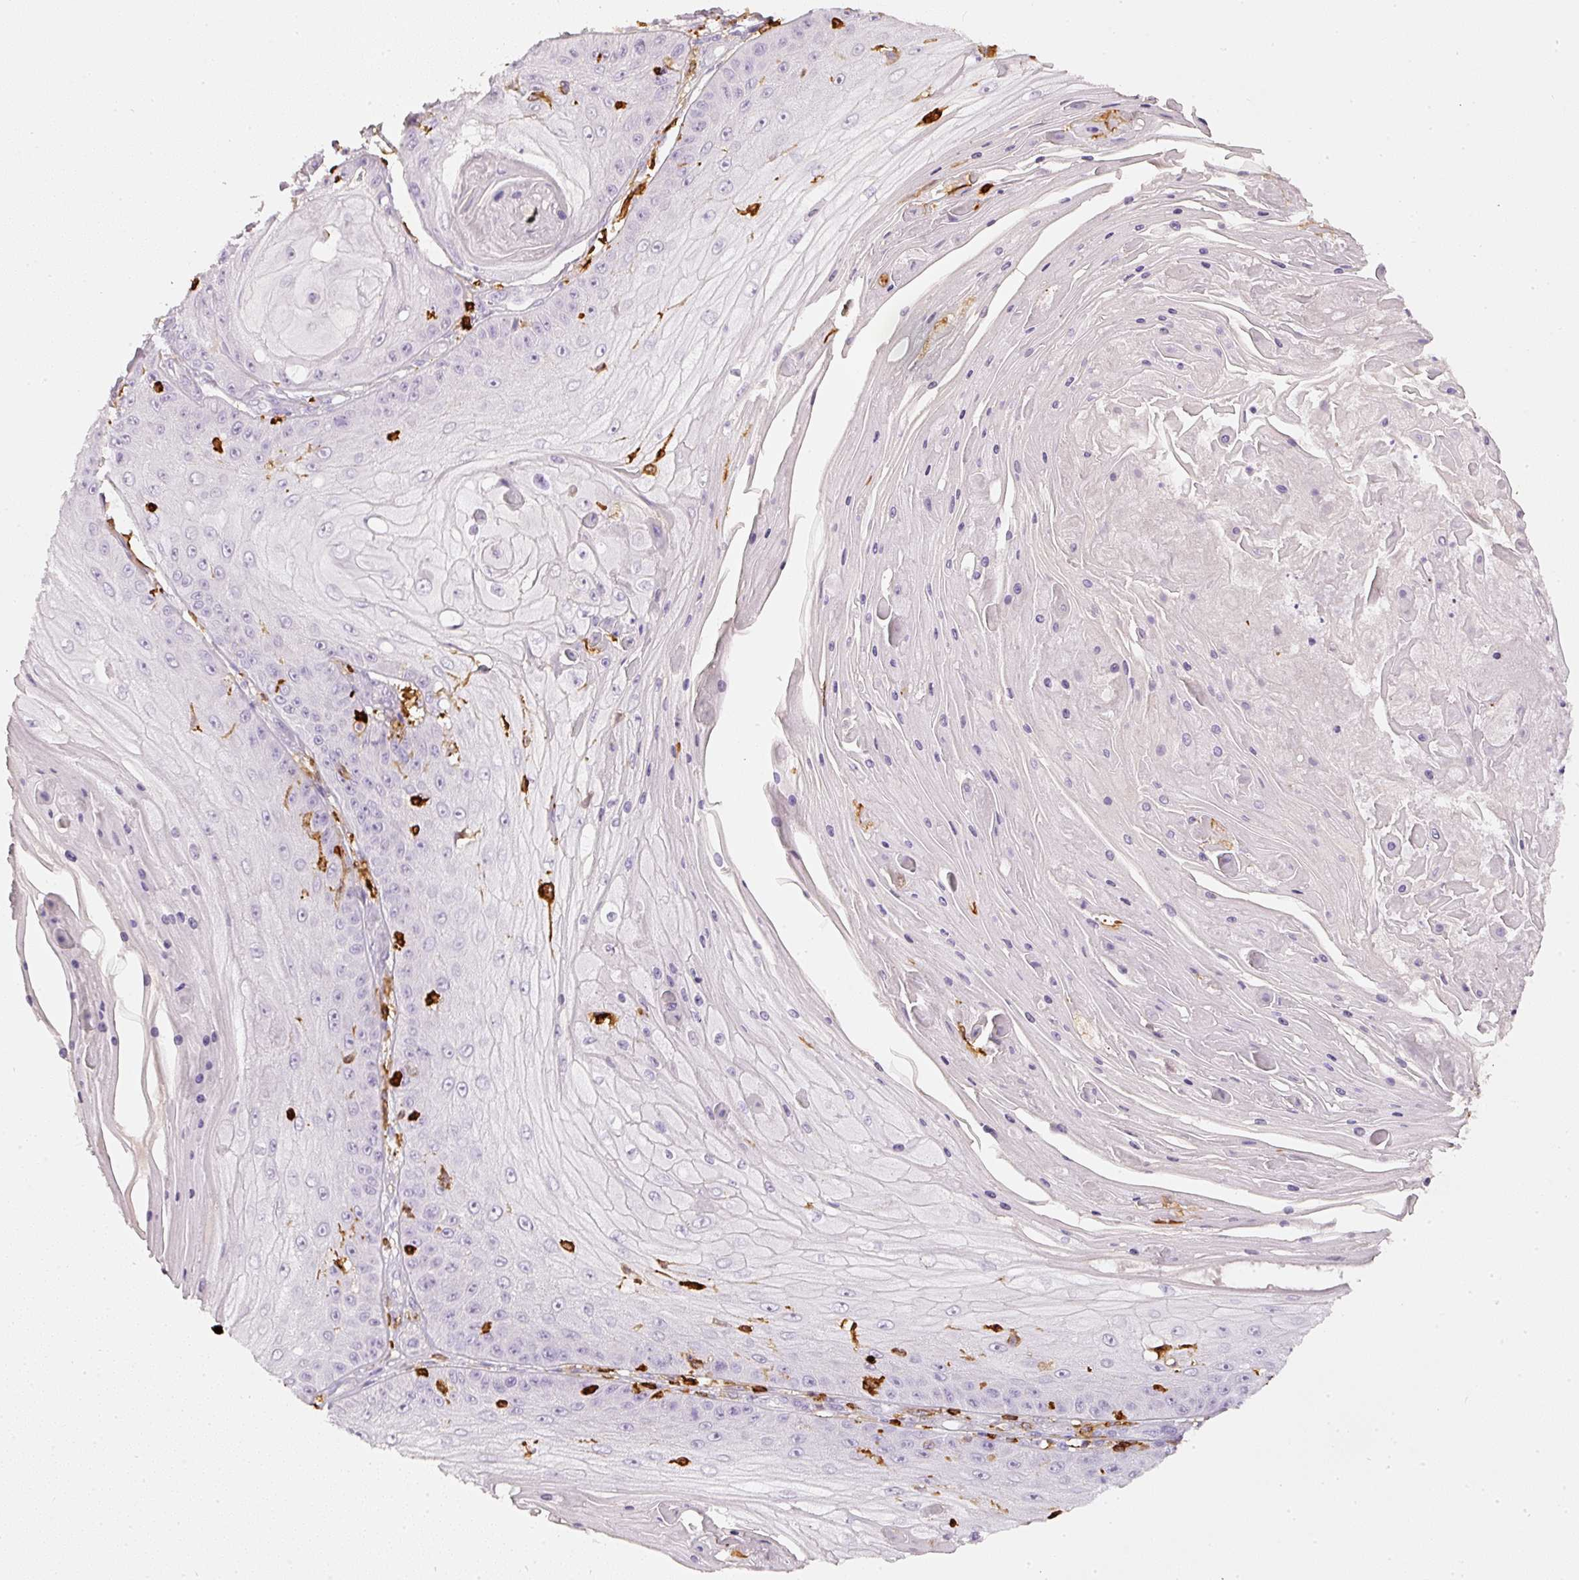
{"staining": {"intensity": "negative", "quantity": "none", "location": "none"}, "tissue": "skin cancer", "cell_type": "Tumor cells", "image_type": "cancer", "snomed": [{"axis": "morphology", "description": "Squamous cell carcinoma, NOS"}, {"axis": "topography", "description": "Skin"}], "caption": "The image displays no staining of tumor cells in skin cancer. (Brightfield microscopy of DAB (3,3'-diaminobenzidine) immunohistochemistry at high magnification).", "gene": "EVL", "patient": {"sex": "male", "age": 70}}